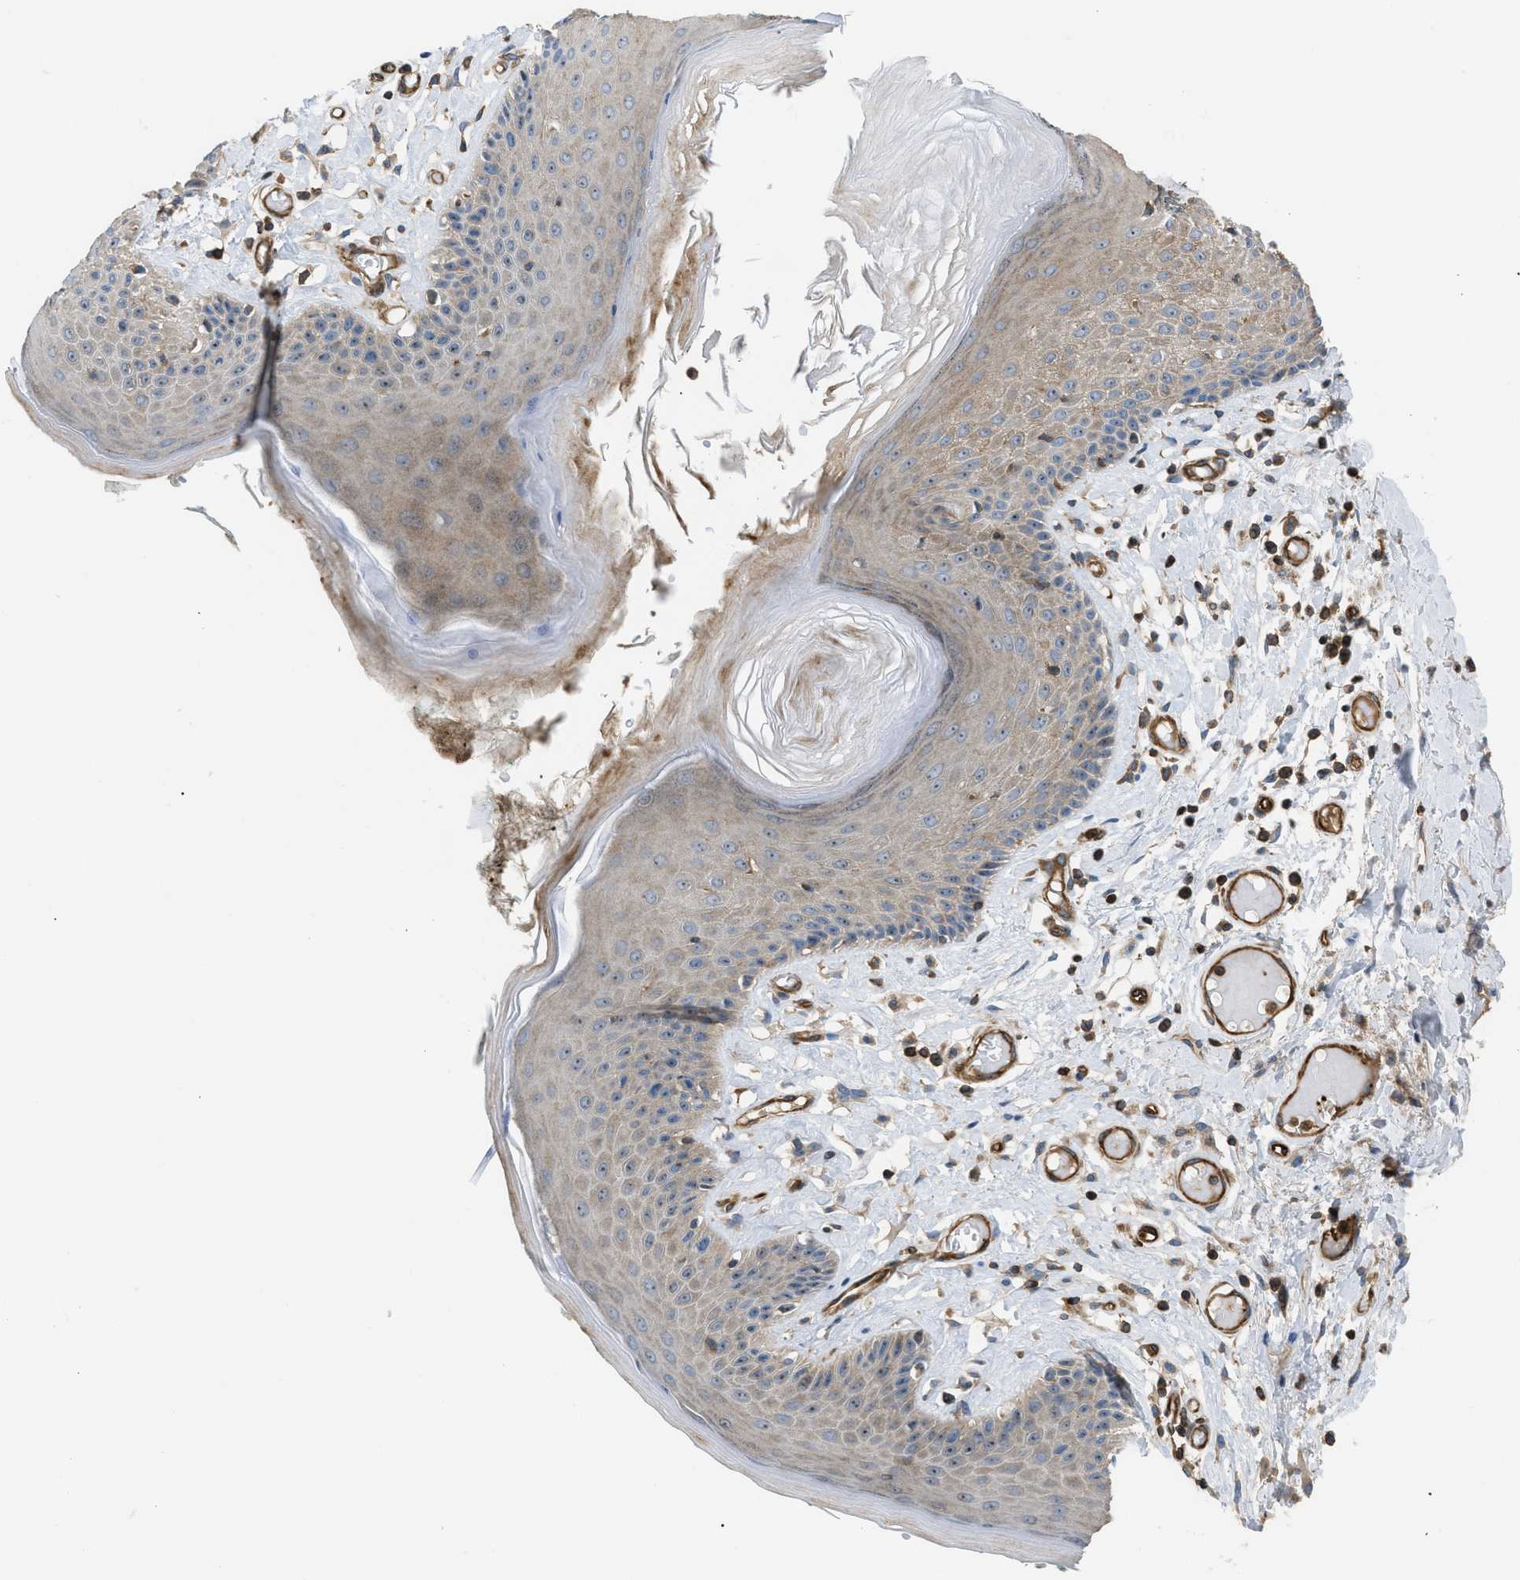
{"staining": {"intensity": "moderate", "quantity": "25%-75%", "location": "cytoplasmic/membranous"}, "tissue": "skin", "cell_type": "Epidermal cells", "image_type": "normal", "snomed": [{"axis": "morphology", "description": "Normal tissue, NOS"}, {"axis": "topography", "description": "Vulva"}], "caption": "Skin stained with a protein marker reveals moderate staining in epidermal cells.", "gene": "ATP2A3", "patient": {"sex": "female", "age": 73}}